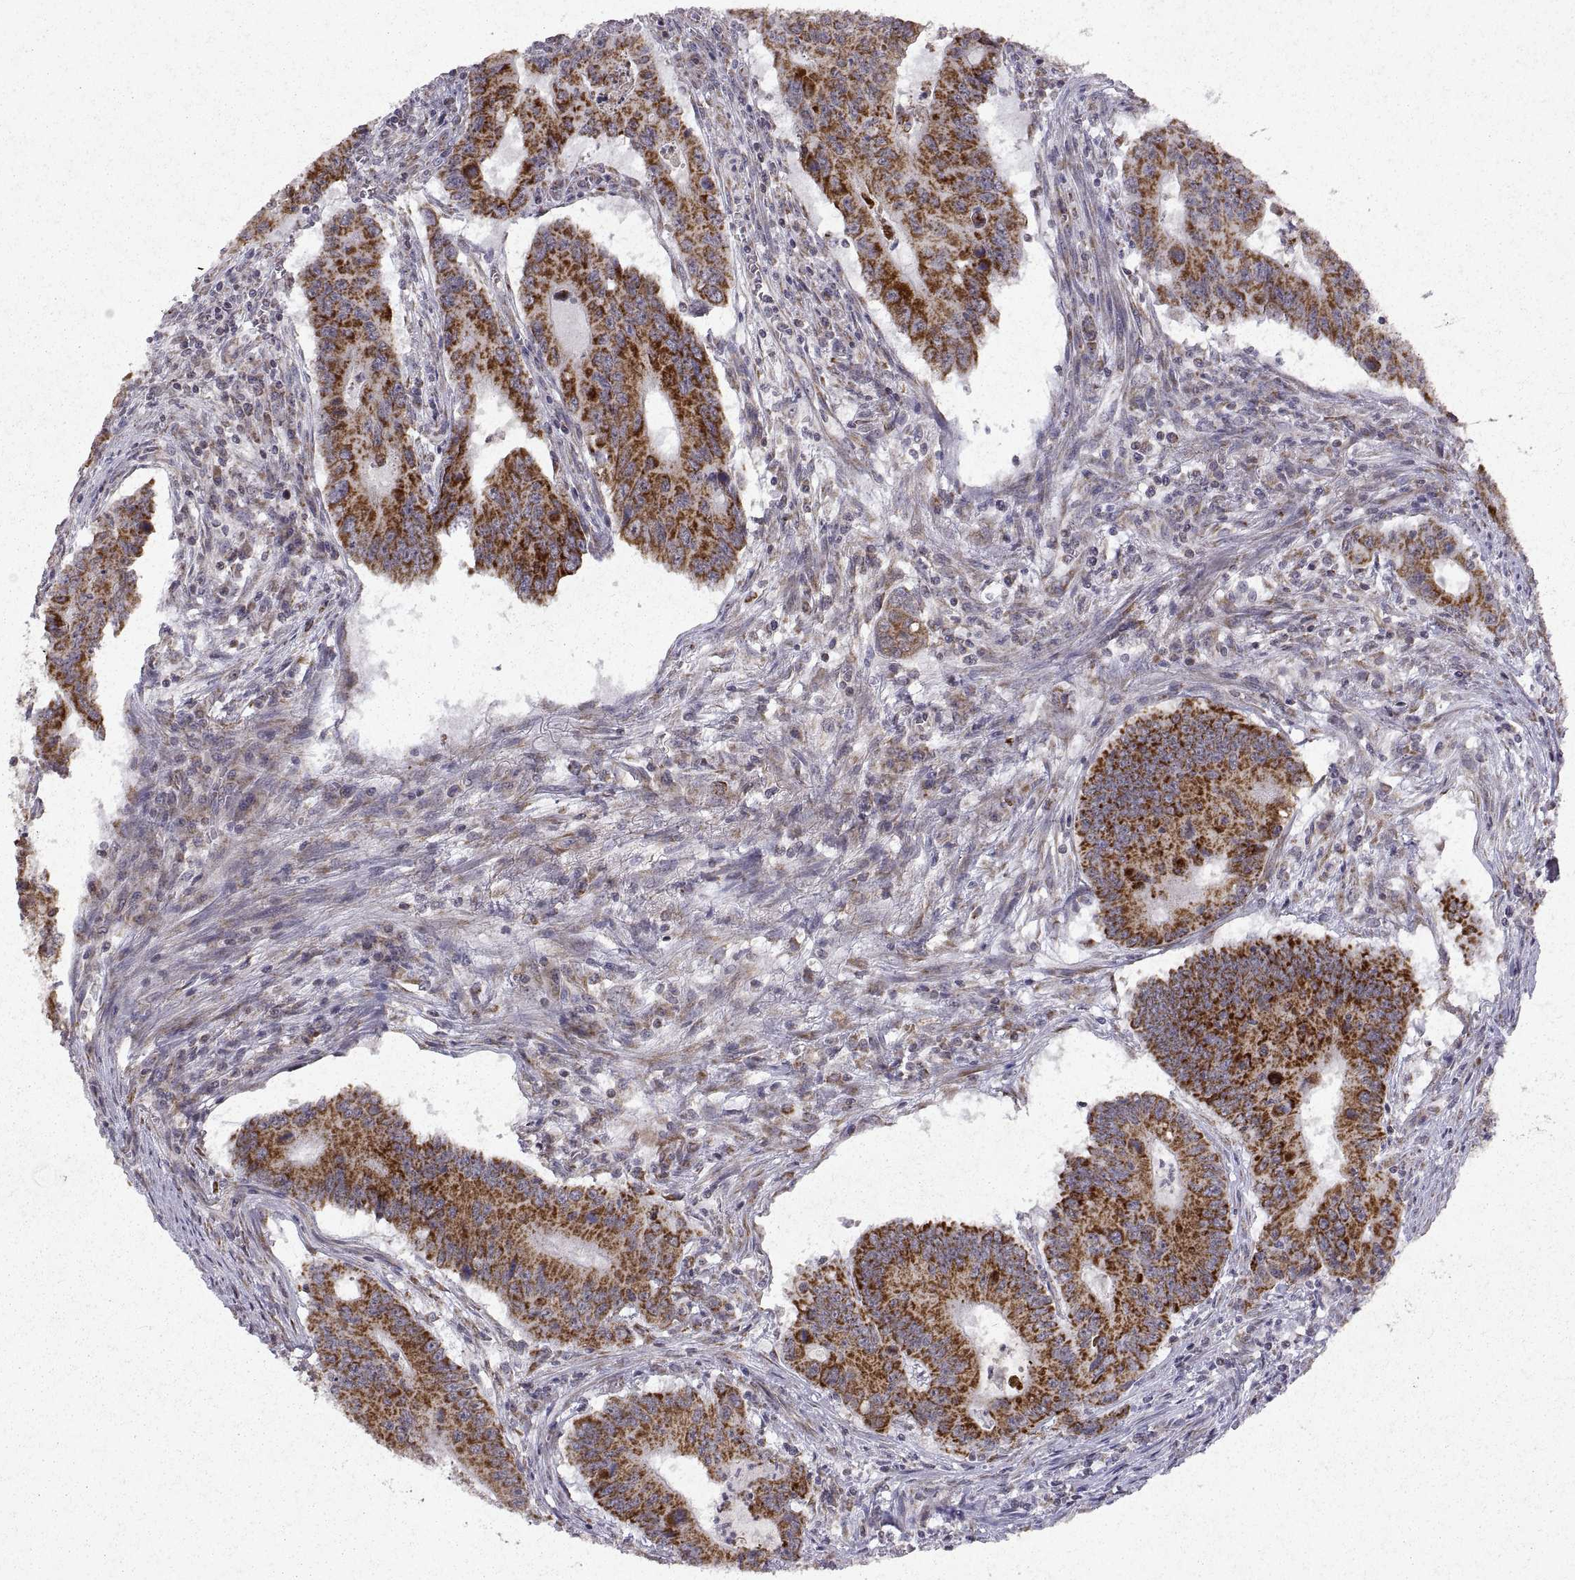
{"staining": {"intensity": "strong", "quantity": ">75%", "location": "cytoplasmic/membranous"}, "tissue": "colorectal cancer", "cell_type": "Tumor cells", "image_type": "cancer", "snomed": [{"axis": "morphology", "description": "Adenocarcinoma, NOS"}, {"axis": "topography", "description": "Colon"}], "caption": "An IHC micrograph of tumor tissue is shown. Protein staining in brown labels strong cytoplasmic/membranous positivity in colorectal cancer (adenocarcinoma) within tumor cells. (Stains: DAB in brown, nuclei in blue, Microscopy: brightfield microscopy at high magnification).", "gene": "MANBAL", "patient": {"sex": "male", "age": 53}}